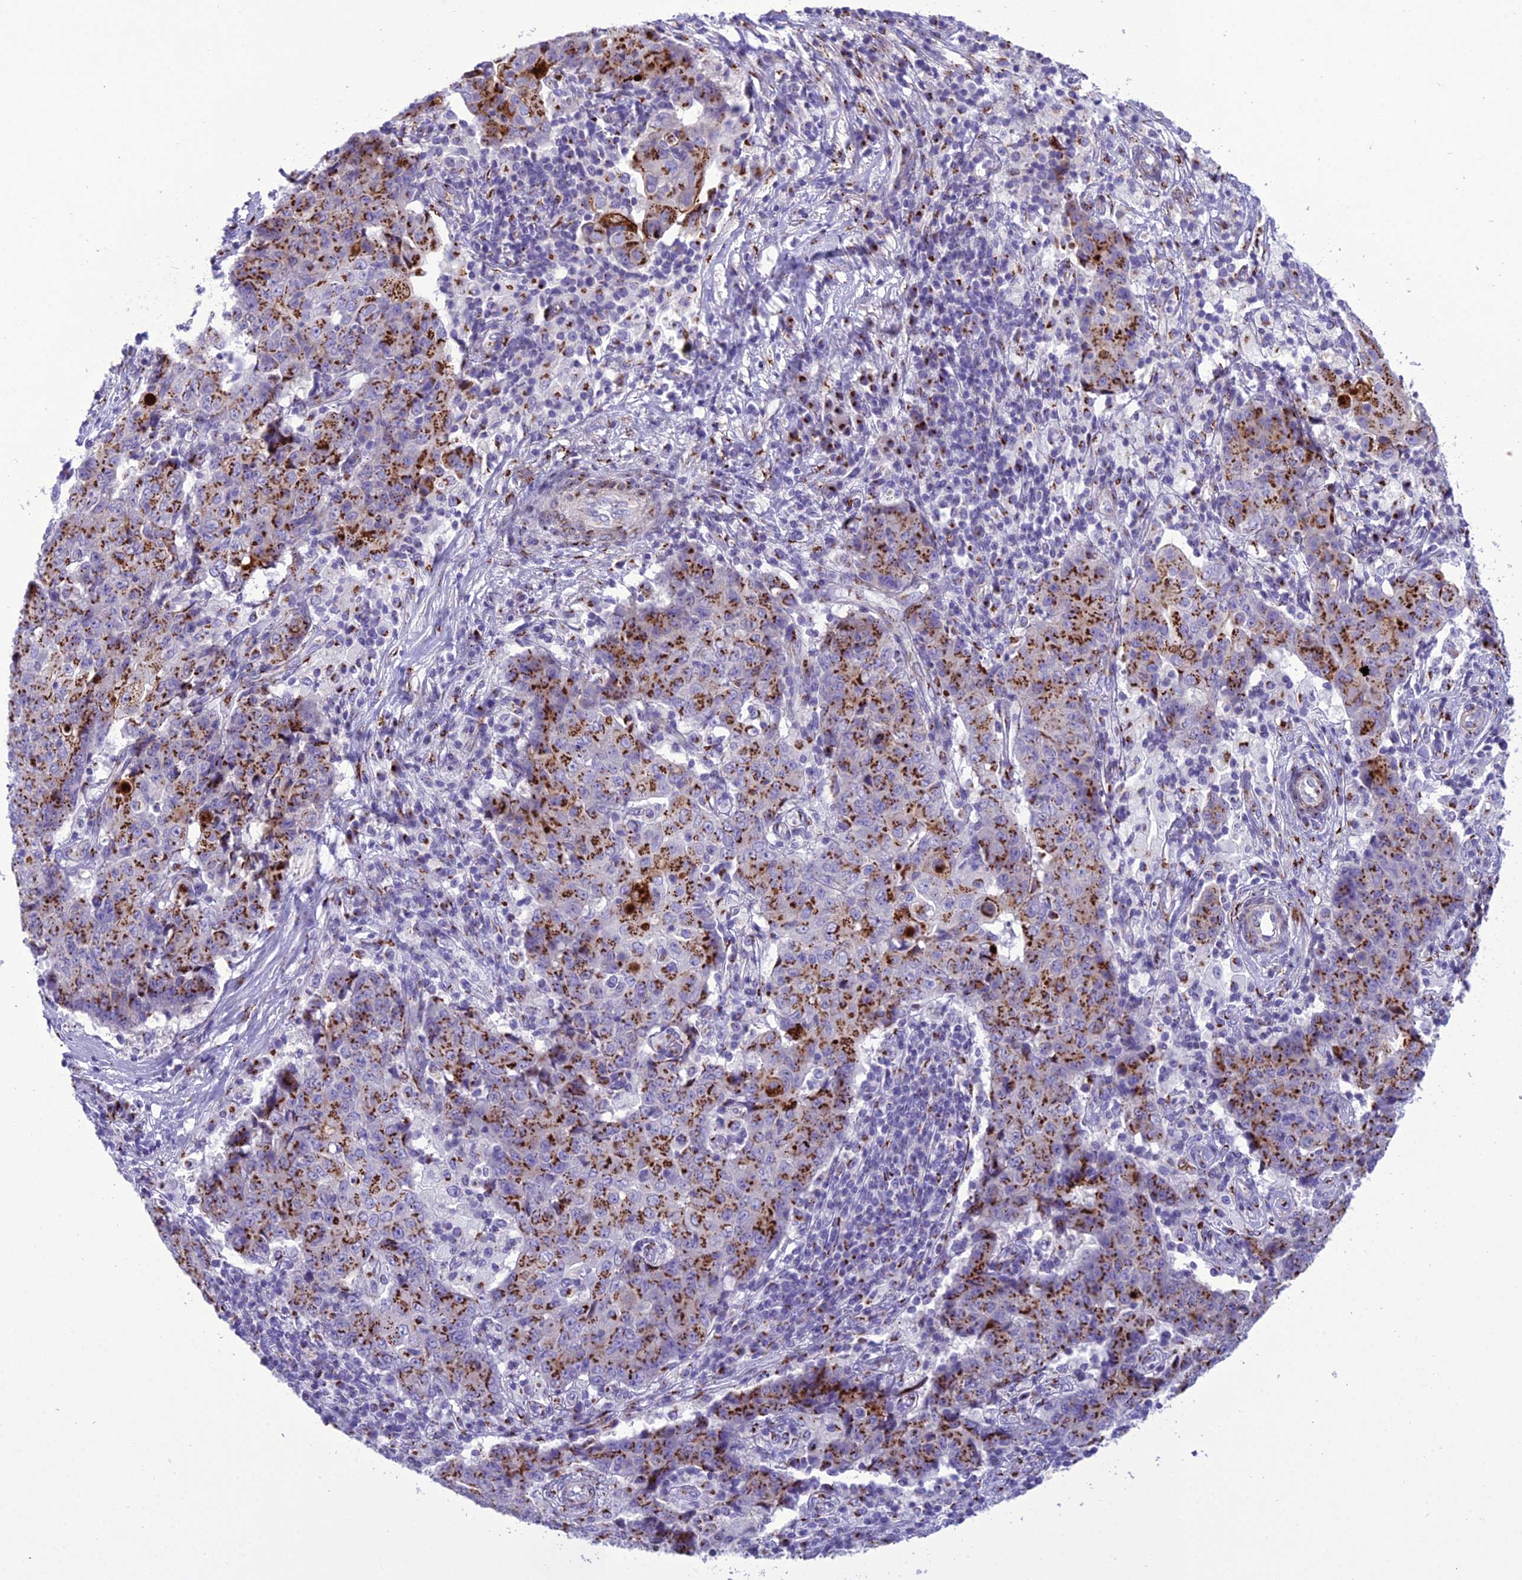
{"staining": {"intensity": "strong", "quantity": ">75%", "location": "cytoplasmic/membranous"}, "tissue": "ovarian cancer", "cell_type": "Tumor cells", "image_type": "cancer", "snomed": [{"axis": "morphology", "description": "Carcinoma, endometroid"}, {"axis": "topography", "description": "Ovary"}], "caption": "This histopathology image displays endometroid carcinoma (ovarian) stained with immunohistochemistry (IHC) to label a protein in brown. The cytoplasmic/membranous of tumor cells show strong positivity for the protein. Nuclei are counter-stained blue.", "gene": "GOLM2", "patient": {"sex": "female", "age": 42}}